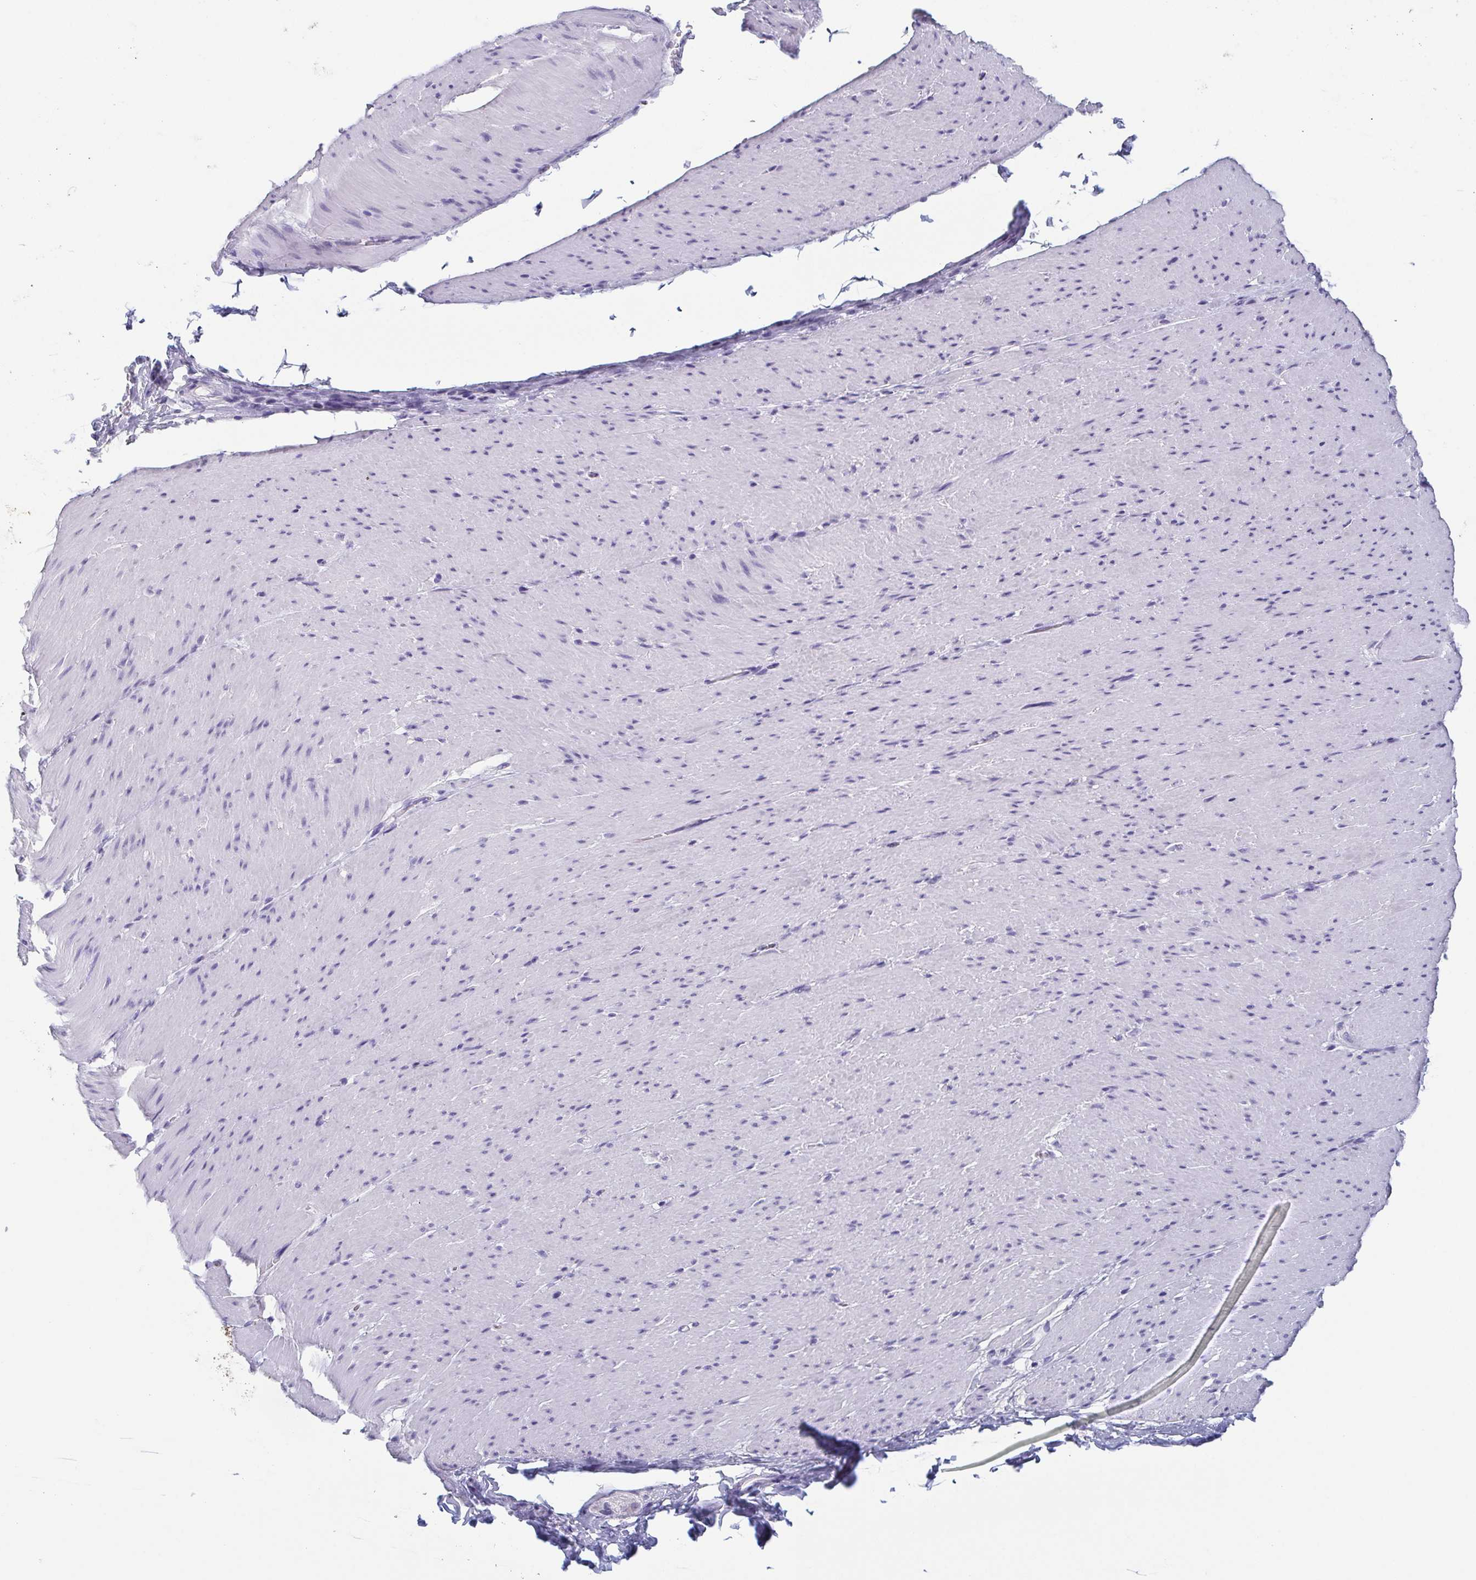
{"staining": {"intensity": "negative", "quantity": "none", "location": "none"}, "tissue": "smooth muscle", "cell_type": "Smooth muscle cells", "image_type": "normal", "snomed": [{"axis": "morphology", "description": "Normal tissue, NOS"}, {"axis": "topography", "description": "Smooth muscle"}, {"axis": "topography", "description": "Rectum"}], "caption": "High magnification brightfield microscopy of normal smooth muscle stained with DAB (brown) and counterstained with hematoxylin (blue): smooth muscle cells show no significant expression.", "gene": "ITLN1", "patient": {"sex": "male", "age": 53}}